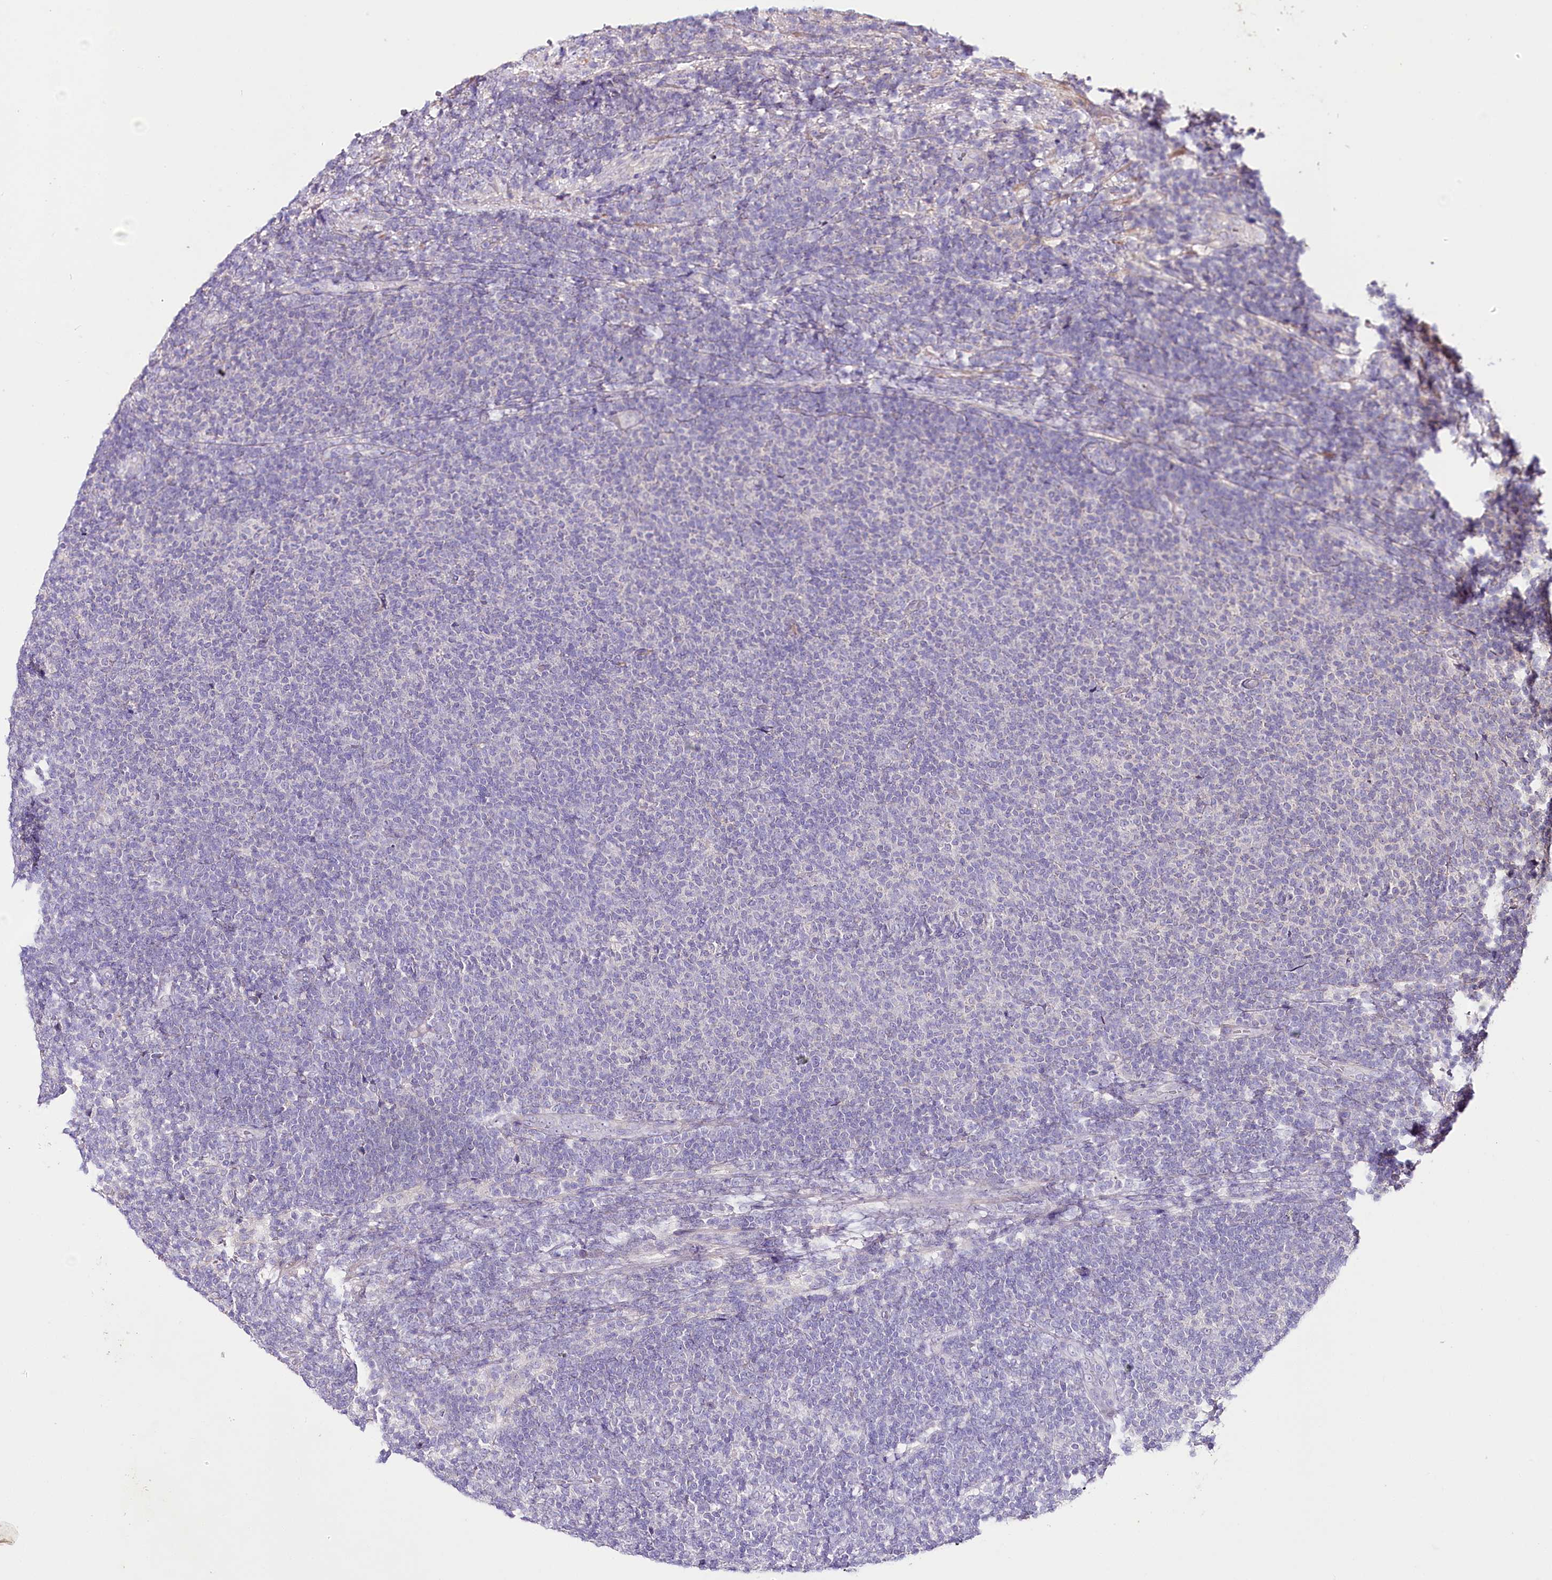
{"staining": {"intensity": "negative", "quantity": "none", "location": "none"}, "tissue": "lymphoma", "cell_type": "Tumor cells", "image_type": "cancer", "snomed": [{"axis": "morphology", "description": "Malignant lymphoma, non-Hodgkin's type, Low grade"}, {"axis": "topography", "description": "Lymph node"}], "caption": "Immunohistochemistry histopathology image of malignant lymphoma, non-Hodgkin's type (low-grade) stained for a protein (brown), which demonstrates no positivity in tumor cells.", "gene": "LRRC14B", "patient": {"sex": "male", "age": 66}}